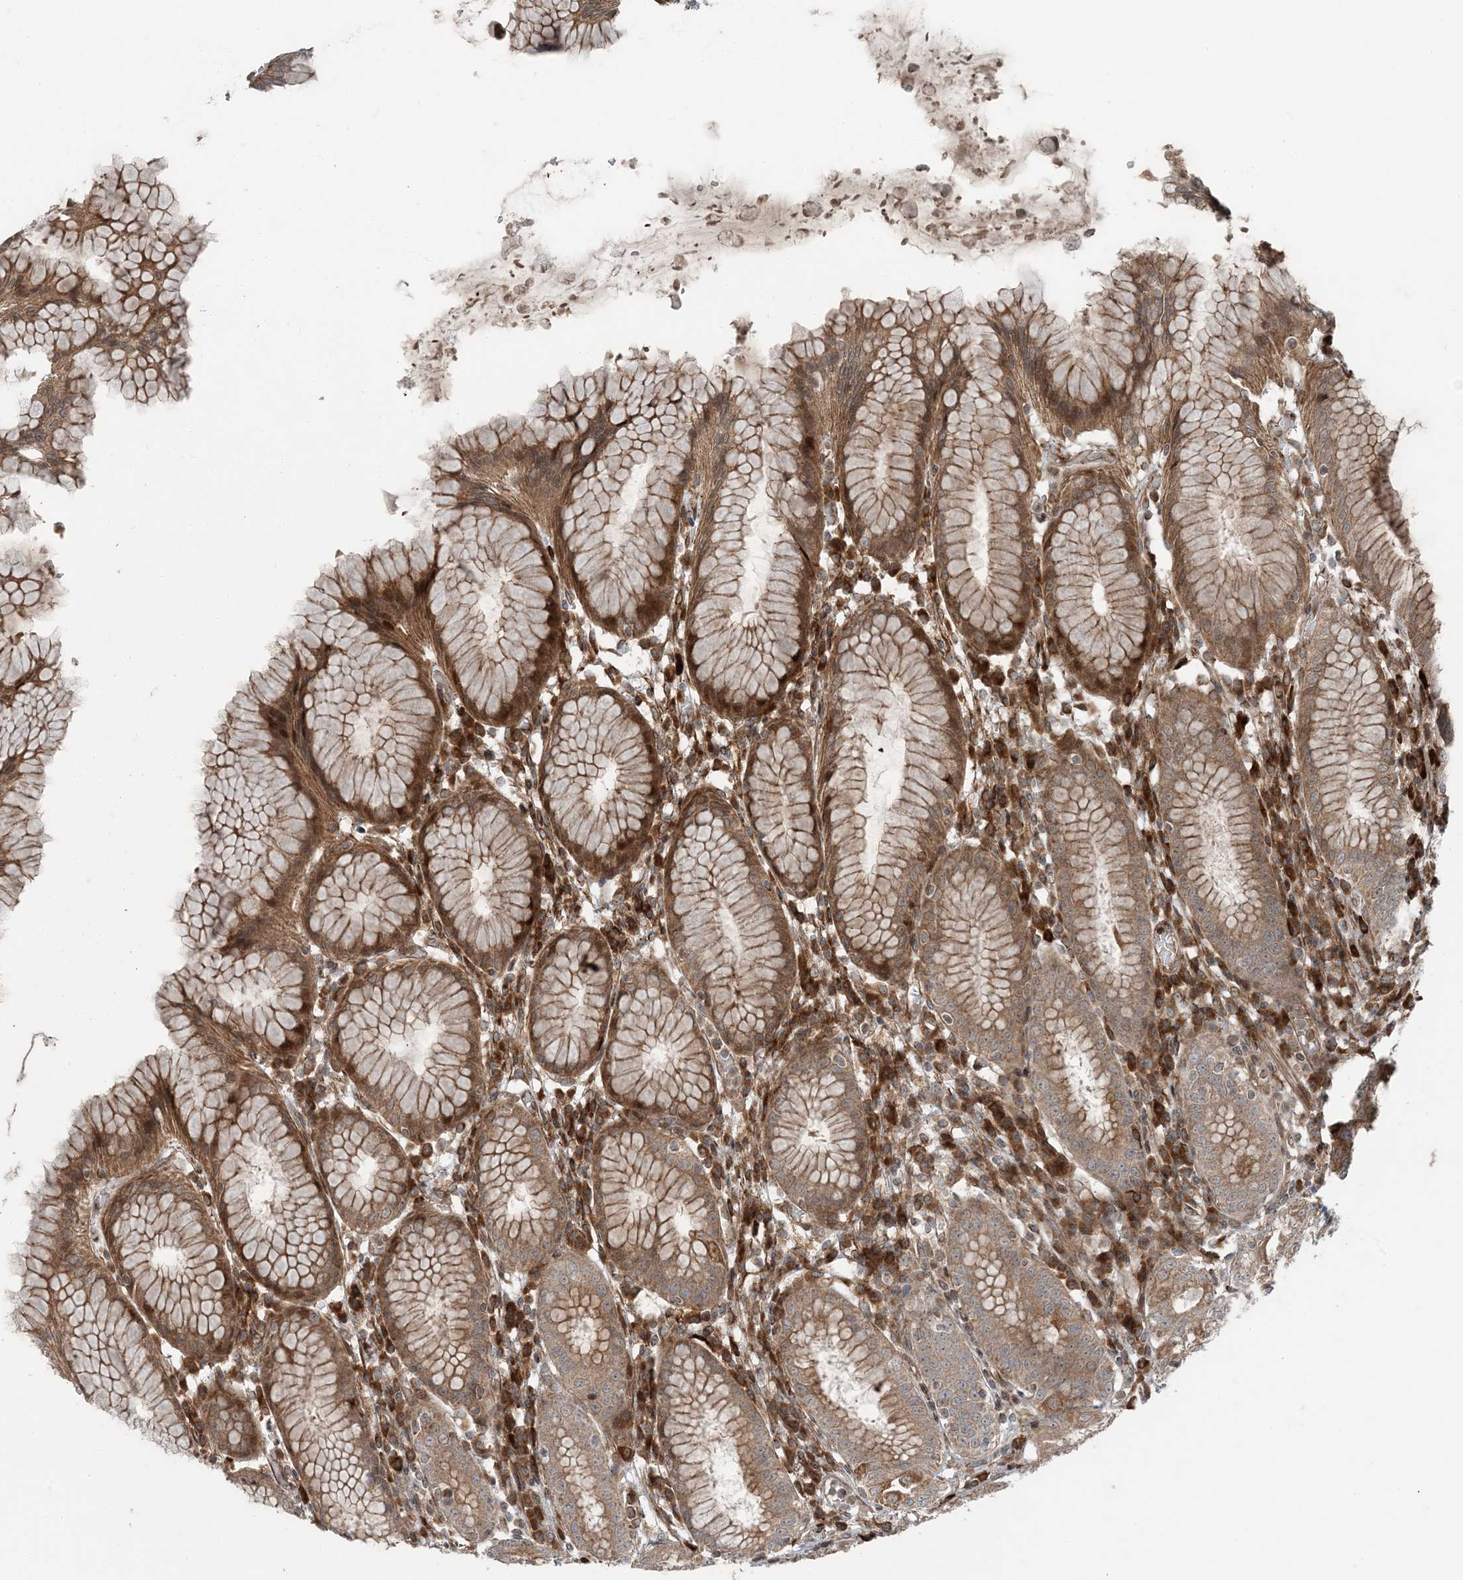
{"staining": {"intensity": "moderate", "quantity": ">75%", "location": "cytoplasmic/membranous"}, "tissue": "stomach", "cell_type": "Glandular cells", "image_type": "normal", "snomed": [{"axis": "morphology", "description": "Normal tissue, NOS"}, {"axis": "topography", "description": "Stomach"}, {"axis": "topography", "description": "Stomach, lower"}], "caption": "The photomicrograph shows immunohistochemical staining of normal stomach. There is moderate cytoplasmic/membranous positivity is present in approximately >75% of glandular cells. Immunohistochemistry (ihc) stains the protein of interest in brown and the nuclei are stained blue.", "gene": "EDEM2", "patient": {"sex": "female", "age": 56}}